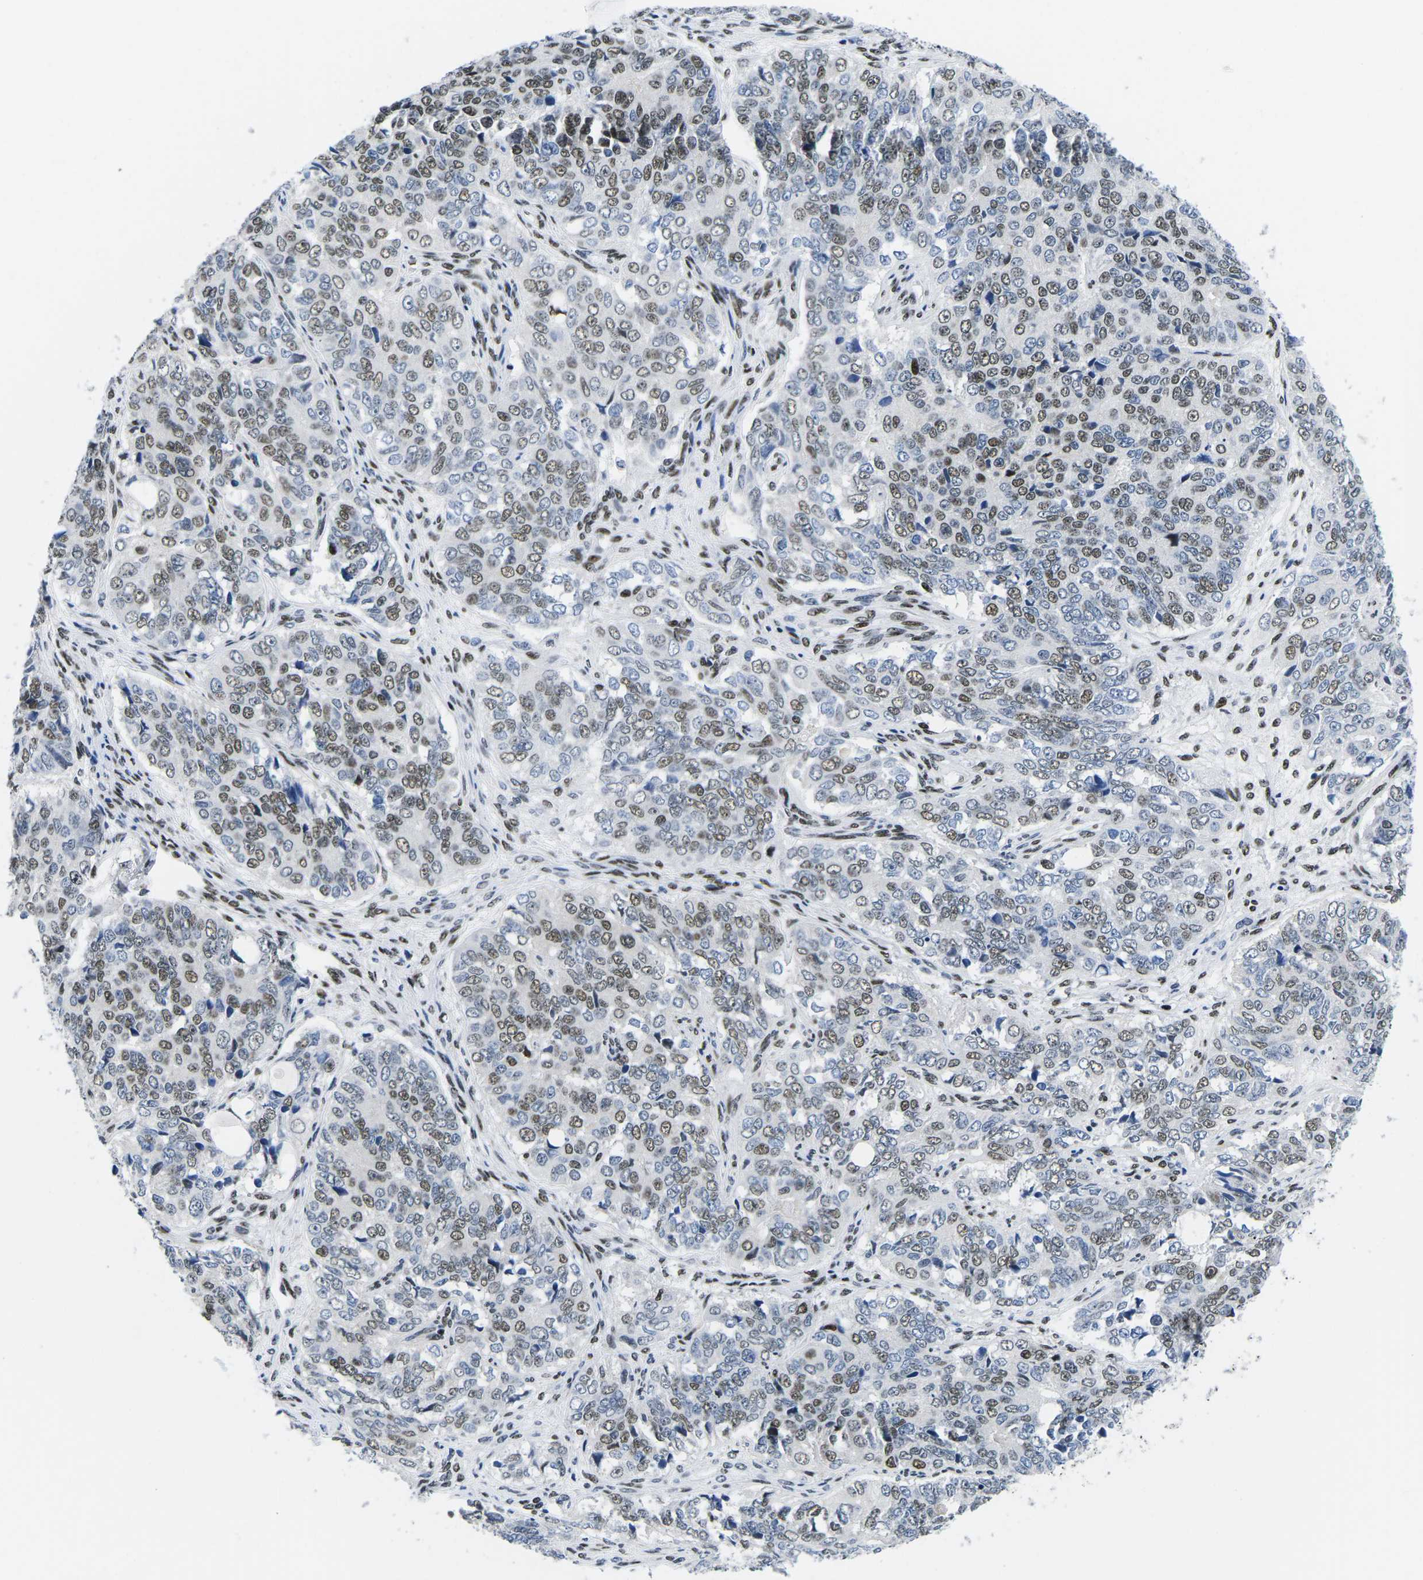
{"staining": {"intensity": "moderate", "quantity": "25%-75%", "location": "nuclear"}, "tissue": "ovarian cancer", "cell_type": "Tumor cells", "image_type": "cancer", "snomed": [{"axis": "morphology", "description": "Carcinoma, endometroid"}, {"axis": "topography", "description": "Ovary"}], "caption": "This micrograph exhibits immunohistochemistry staining of human ovarian cancer (endometroid carcinoma), with medium moderate nuclear positivity in about 25%-75% of tumor cells.", "gene": "ATF1", "patient": {"sex": "female", "age": 51}}